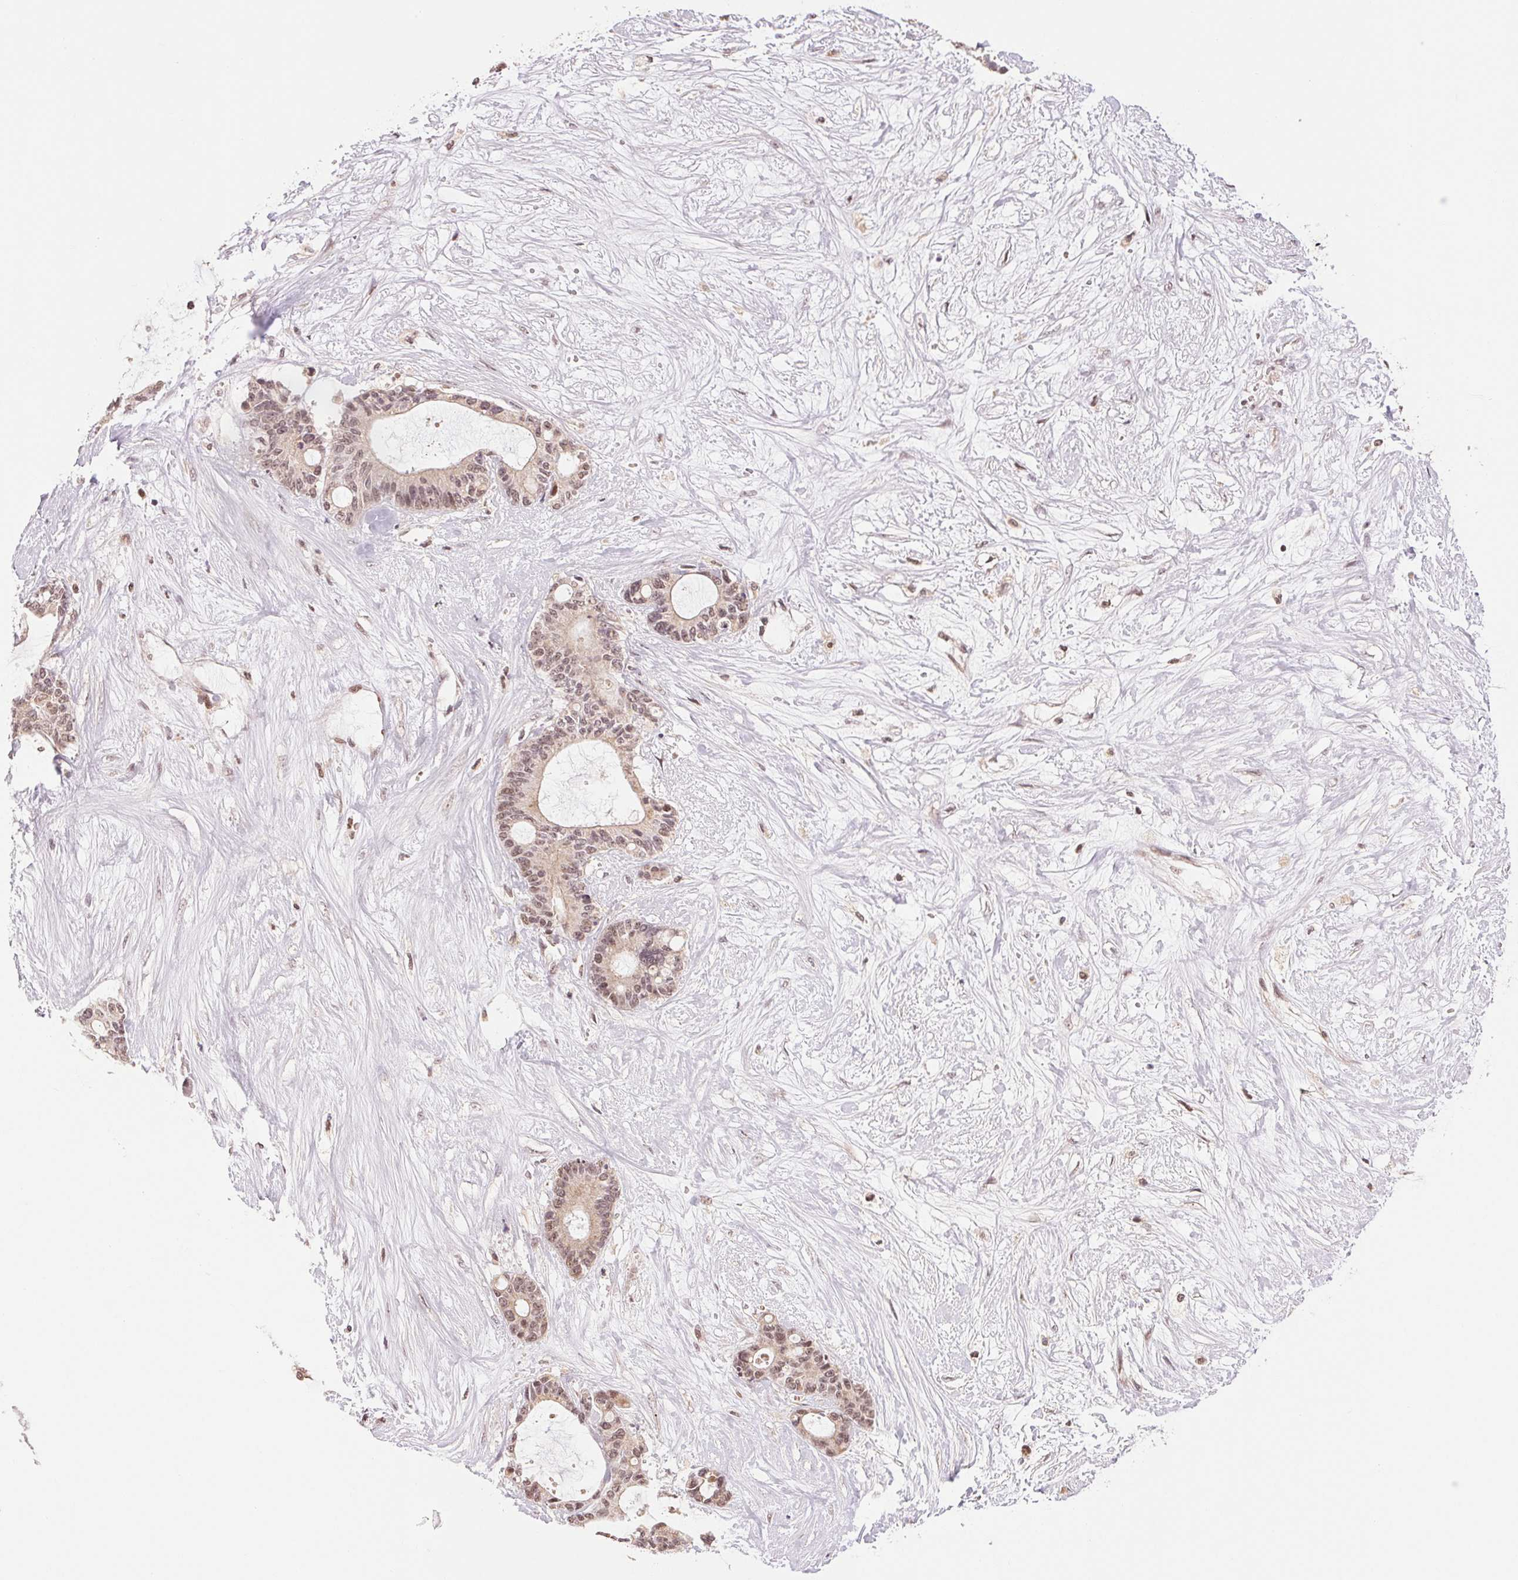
{"staining": {"intensity": "weak", "quantity": ">75%", "location": "nuclear"}, "tissue": "liver cancer", "cell_type": "Tumor cells", "image_type": "cancer", "snomed": [{"axis": "morphology", "description": "Normal tissue, NOS"}, {"axis": "morphology", "description": "Cholangiocarcinoma"}, {"axis": "topography", "description": "Liver"}, {"axis": "topography", "description": "Peripheral nerve tissue"}], "caption": "Human cholangiocarcinoma (liver) stained with a protein marker displays weak staining in tumor cells.", "gene": "GRHL3", "patient": {"sex": "female", "age": 73}}